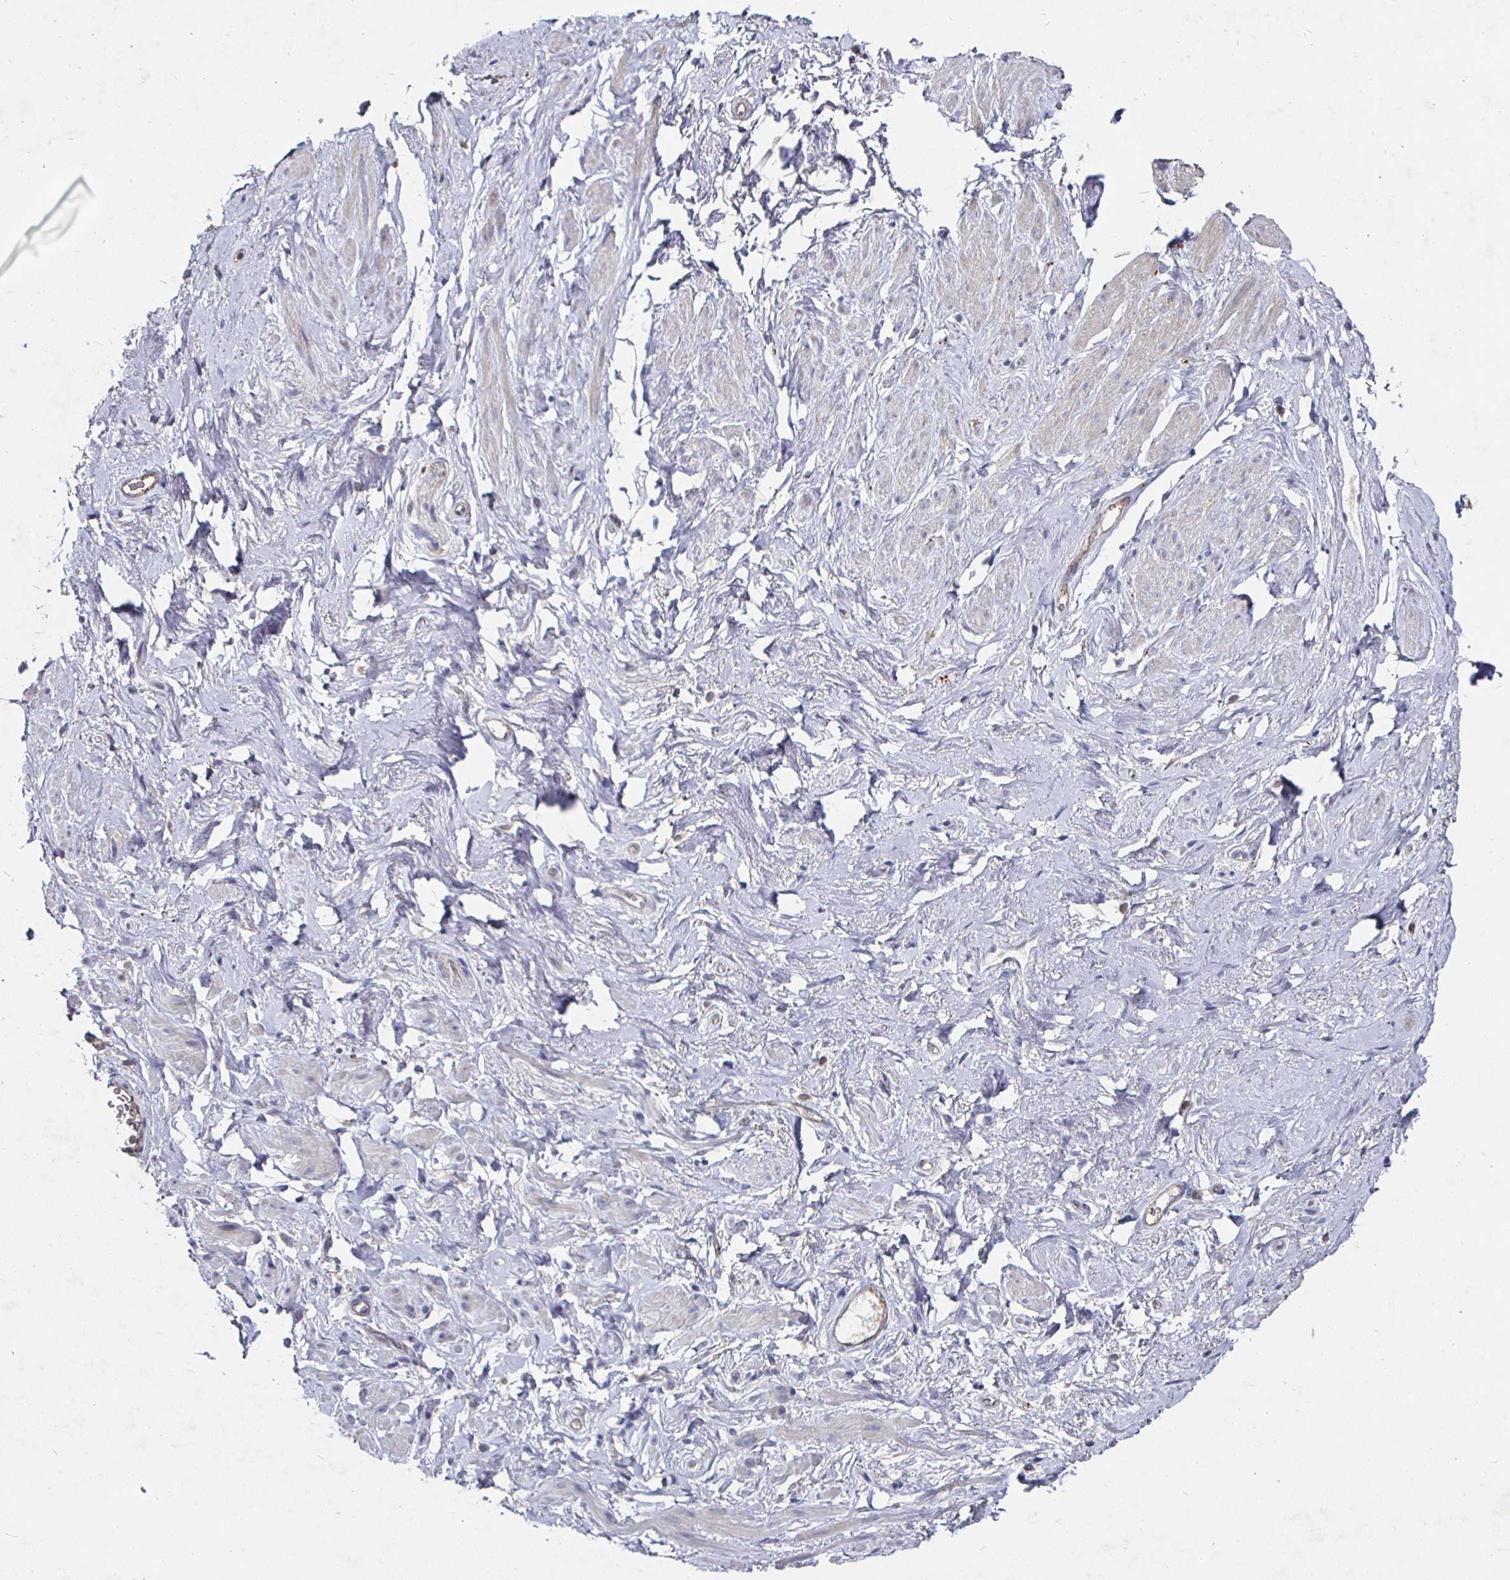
{"staining": {"intensity": "negative", "quantity": "none", "location": "none"}, "tissue": "adipose tissue", "cell_type": "Adipocytes", "image_type": "normal", "snomed": [{"axis": "morphology", "description": "Normal tissue, NOS"}, {"axis": "topography", "description": "Vagina"}, {"axis": "topography", "description": "Peripheral nerve tissue"}], "caption": "DAB immunohistochemical staining of normal adipose tissue displays no significant positivity in adipocytes. (Brightfield microscopy of DAB (3,3'-diaminobenzidine) immunohistochemistry (IHC) at high magnification).", "gene": "NRSN1", "patient": {"sex": "female", "age": 71}}